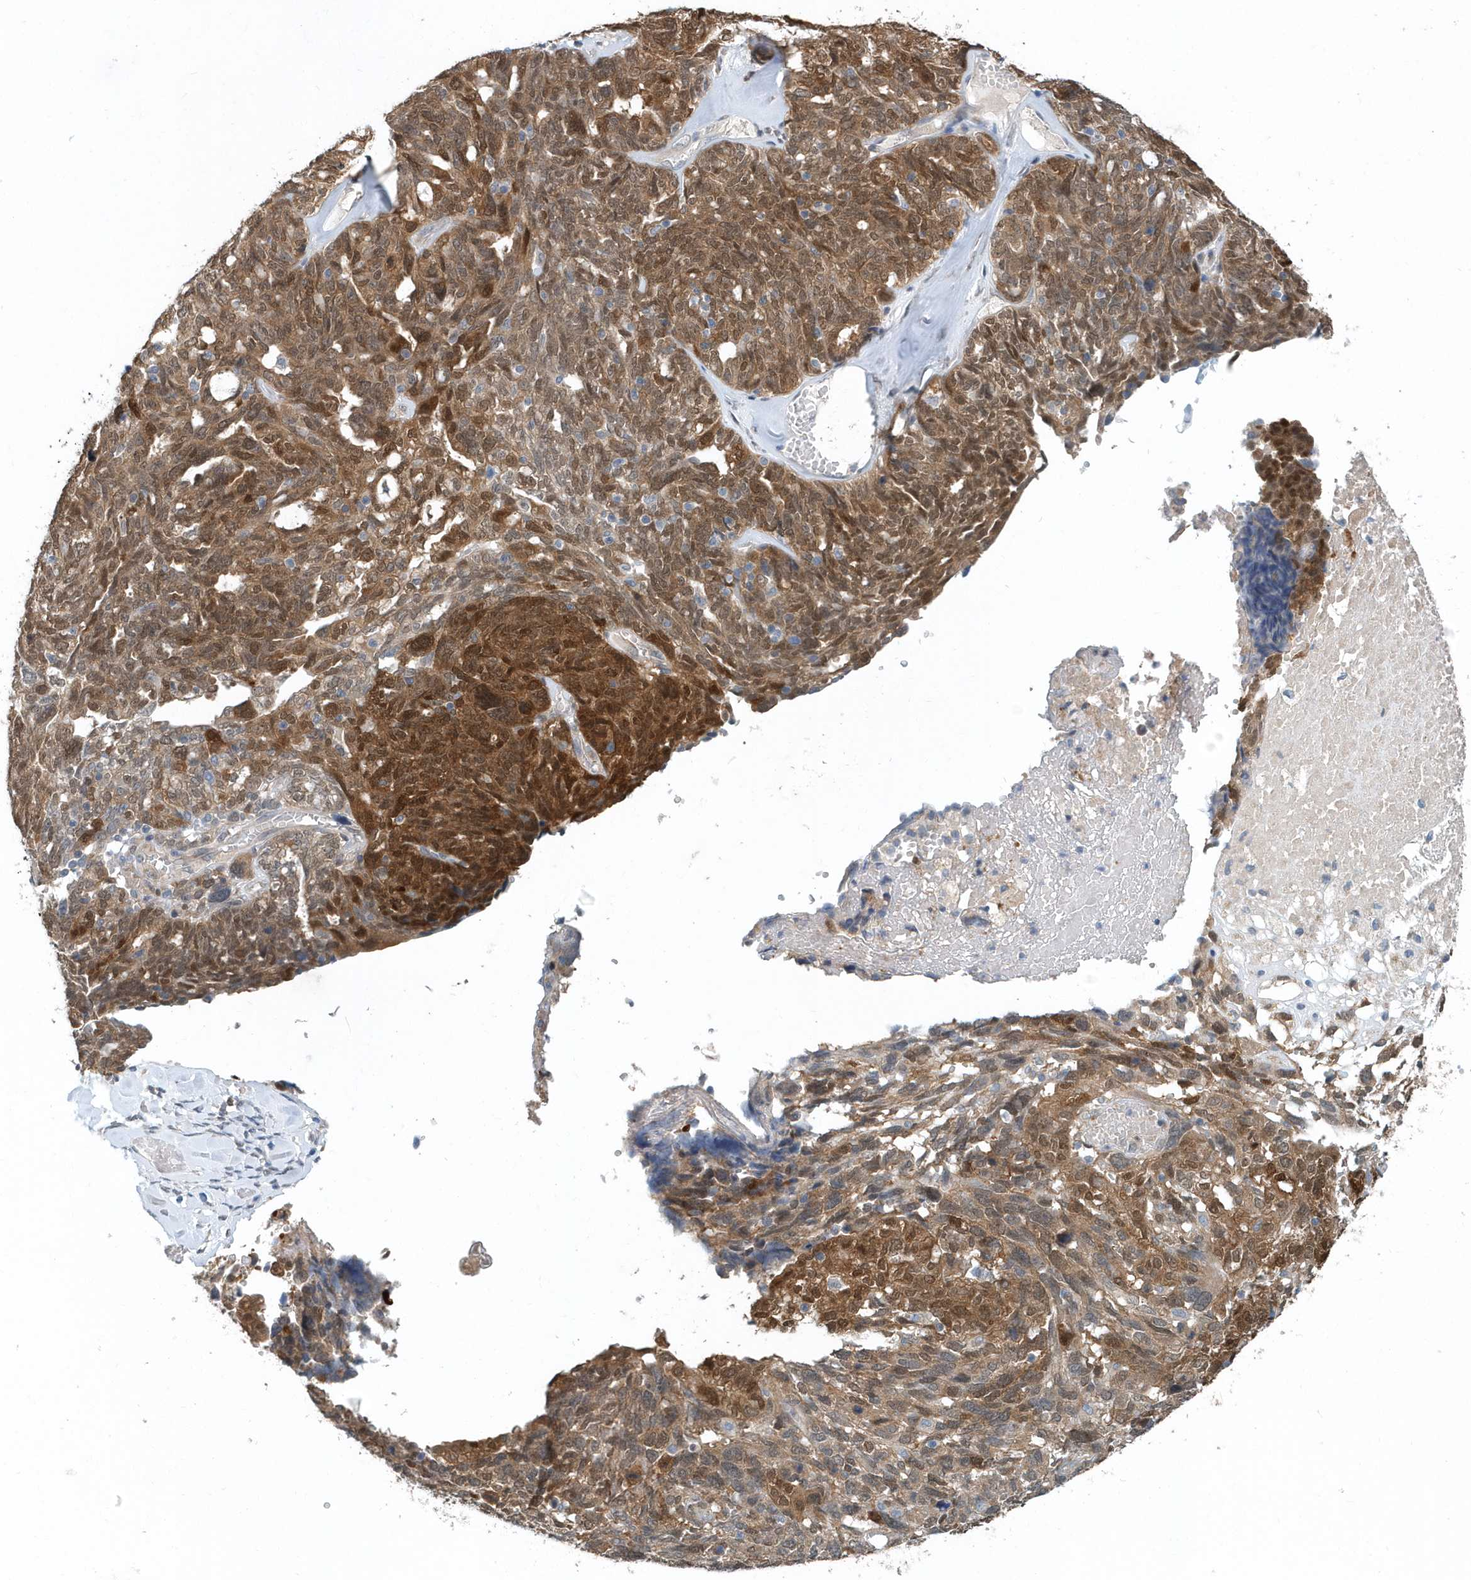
{"staining": {"intensity": "strong", "quantity": ">75%", "location": "cytoplasmic/membranous,nuclear"}, "tissue": "ovarian cancer", "cell_type": "Tumor cells", "image_type": "cancer", "snomed": [{"axis": "morphology", "description": "Cystadenocarcinoma, serous, NOS"}, {"axis": "topography", "description": "Ovary"}], "caption": "Protein expression analysis of ovarian cancer (serous cystadenocarcinoma) reveals strong cytoplasmic/membranous and nuclear staining in about >75% of tumor cells. (IHC, brightfield microscopy, high magnification).", "gene": "PFN2", "patient": {"sex": "female", "age": 79}}